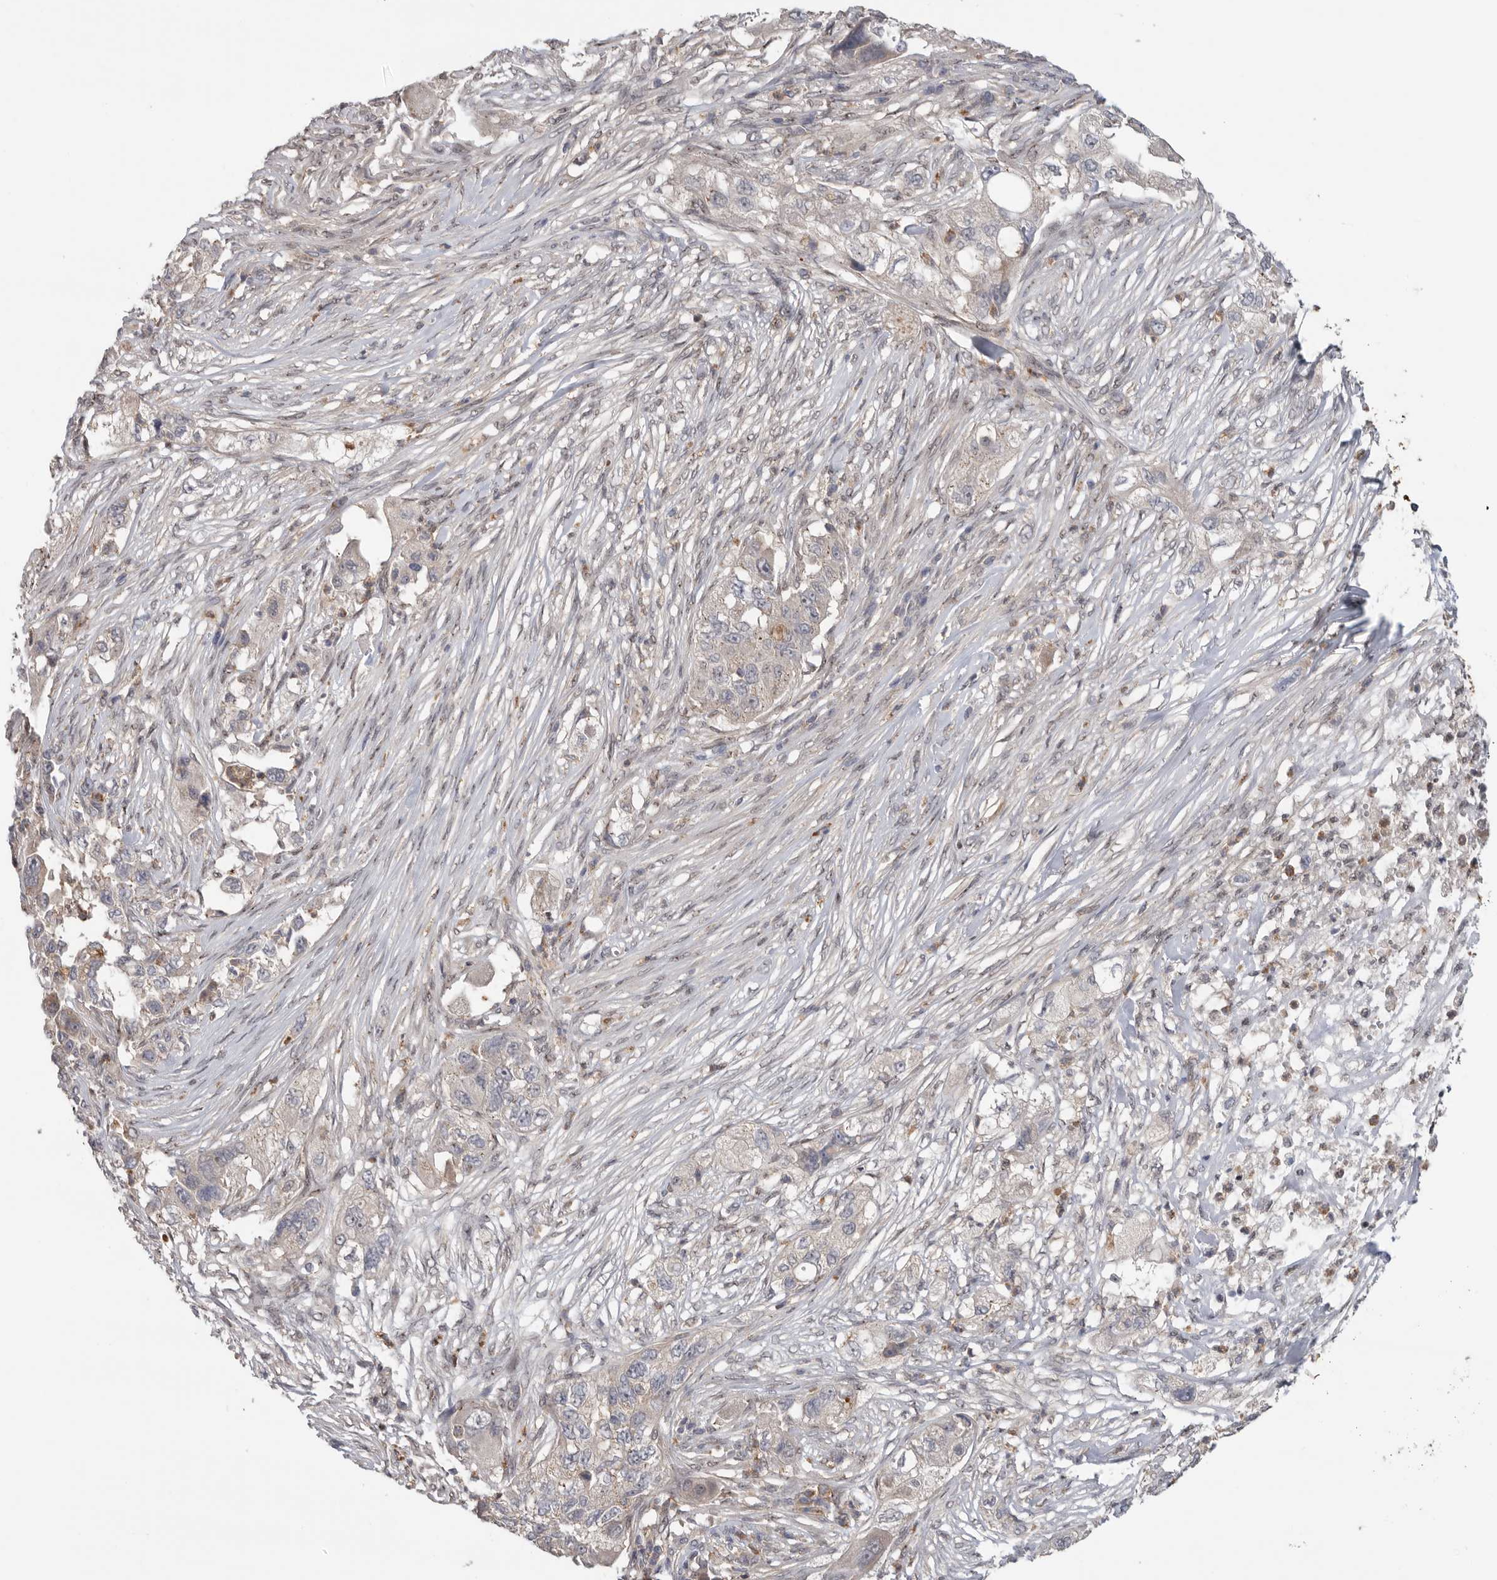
{"staining": {"intensity": "weak", "quantity": "<25%", "location": "cytoplasmic/membranous"}, "tissue": "pancreatic cancer", "cell_type": "Tumor cells", "image_type": "cancer", "snomed": [{"axis": "morphology", "description": "Adenocarcinoma, NOS"}, {"axis": "topography", "description": "Pancreas"}], "caption": "Photomicrograph shows no significant protein expression in tumor cells of pancreatic cancer.", "gene": "KLK5", "patient": {"sex": "female", "age": 78}}